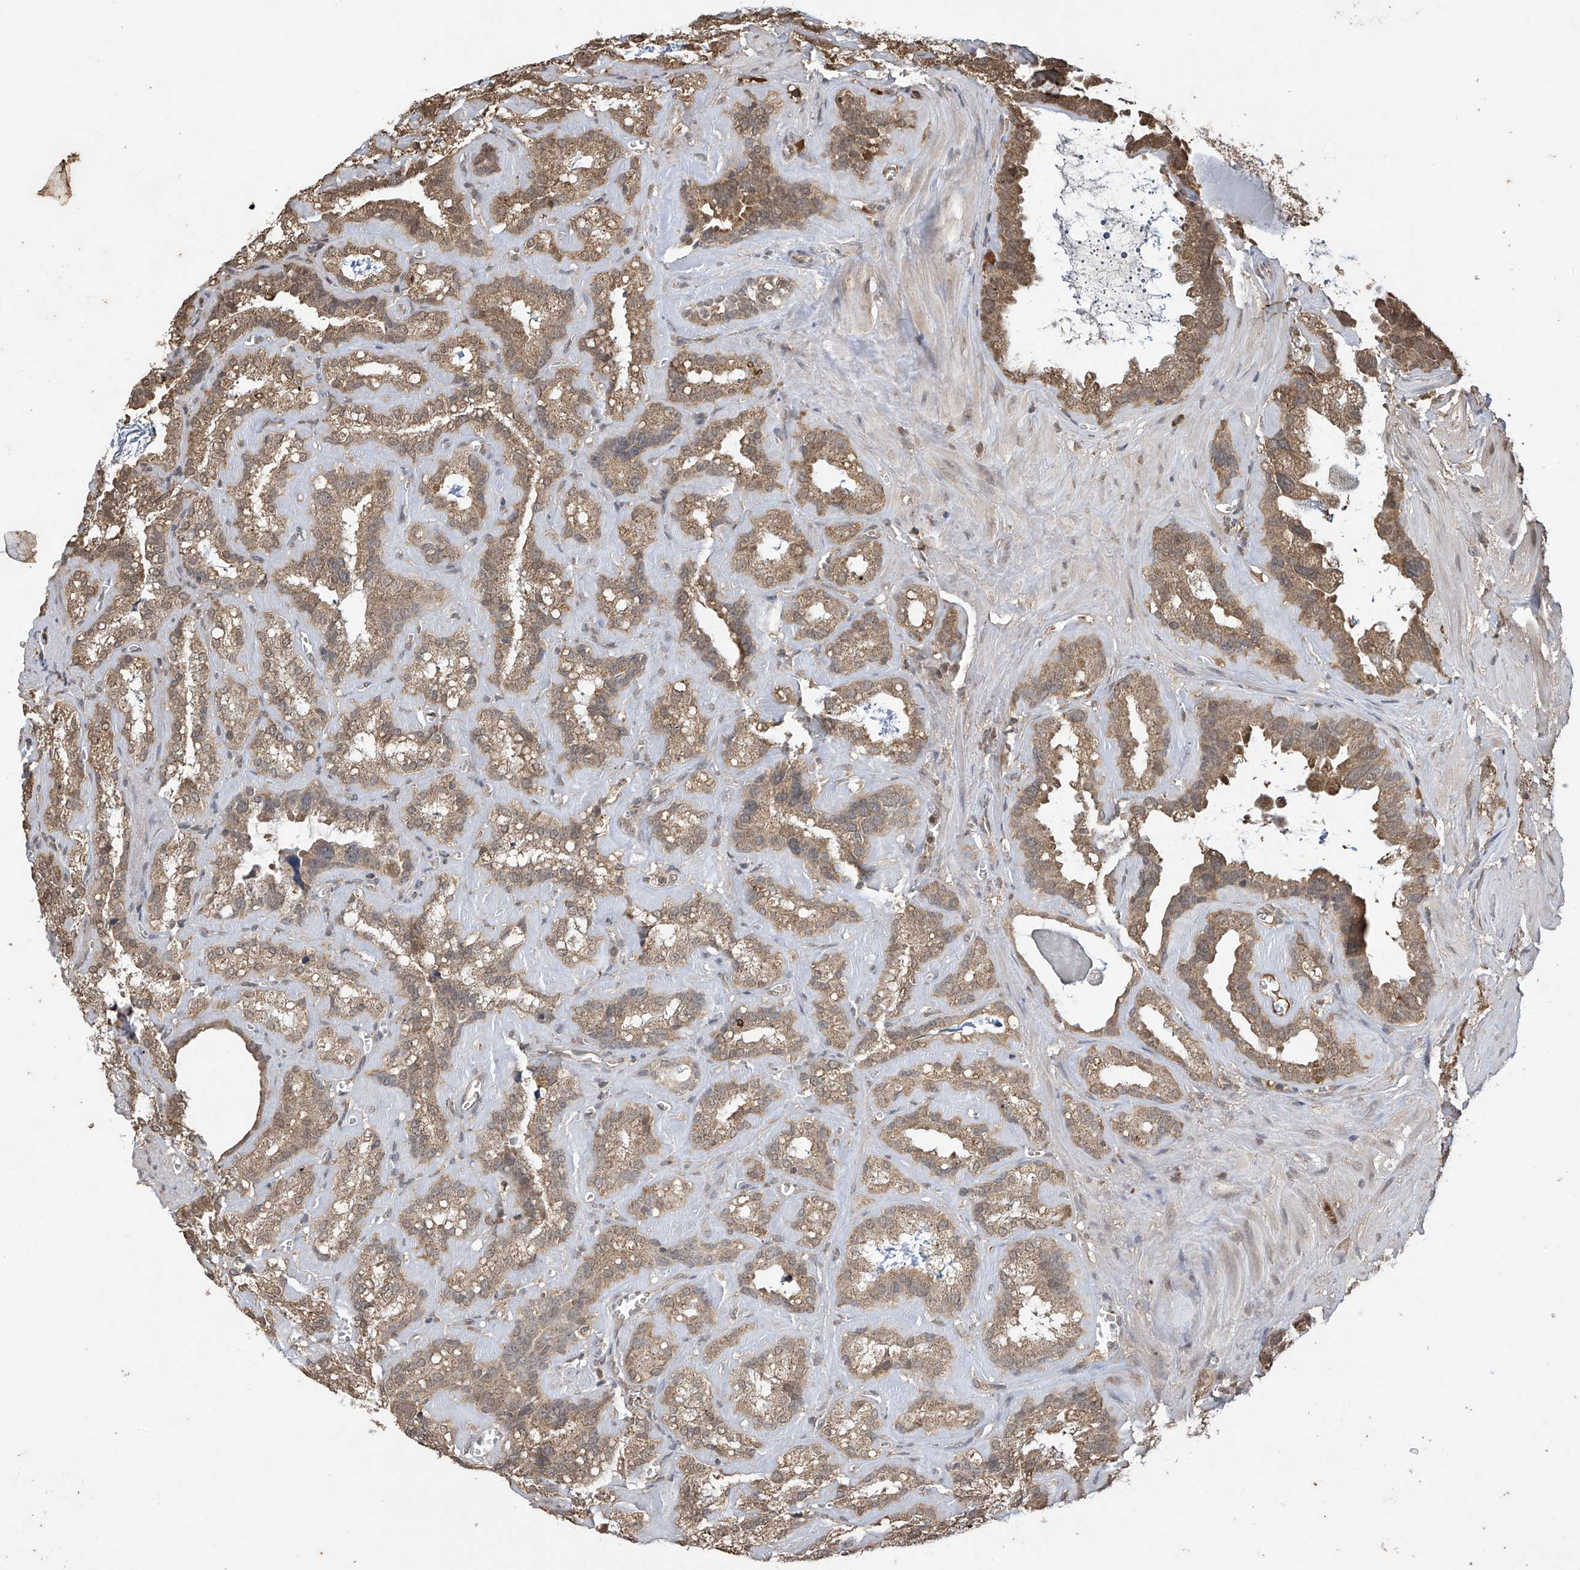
{"staining": {"intensity": "moderate", "quantity": ">75%", "location": "cytoplasmic/membranous"}, "tissue": "seminal vesicle", "cell_type": "Glandular cells", "image_type": "normal", "snomed": [{"axis": "morphology", "description": "Normal tissue, NOS"}, {"axis": "topography", "description": "Prostate"}, {"axis": "topography", "description": "Seminal veicle"}], "caption": "Glandular cells show moderate cytoplasmic/membranous positivity in approximately >75% of cells in unremarkable seminal vesicle. The protein is shown in brown color, while the nuclei are stained blue.", "gene": "PNPT1", "patient": {"sex": "male", "age": 59}}